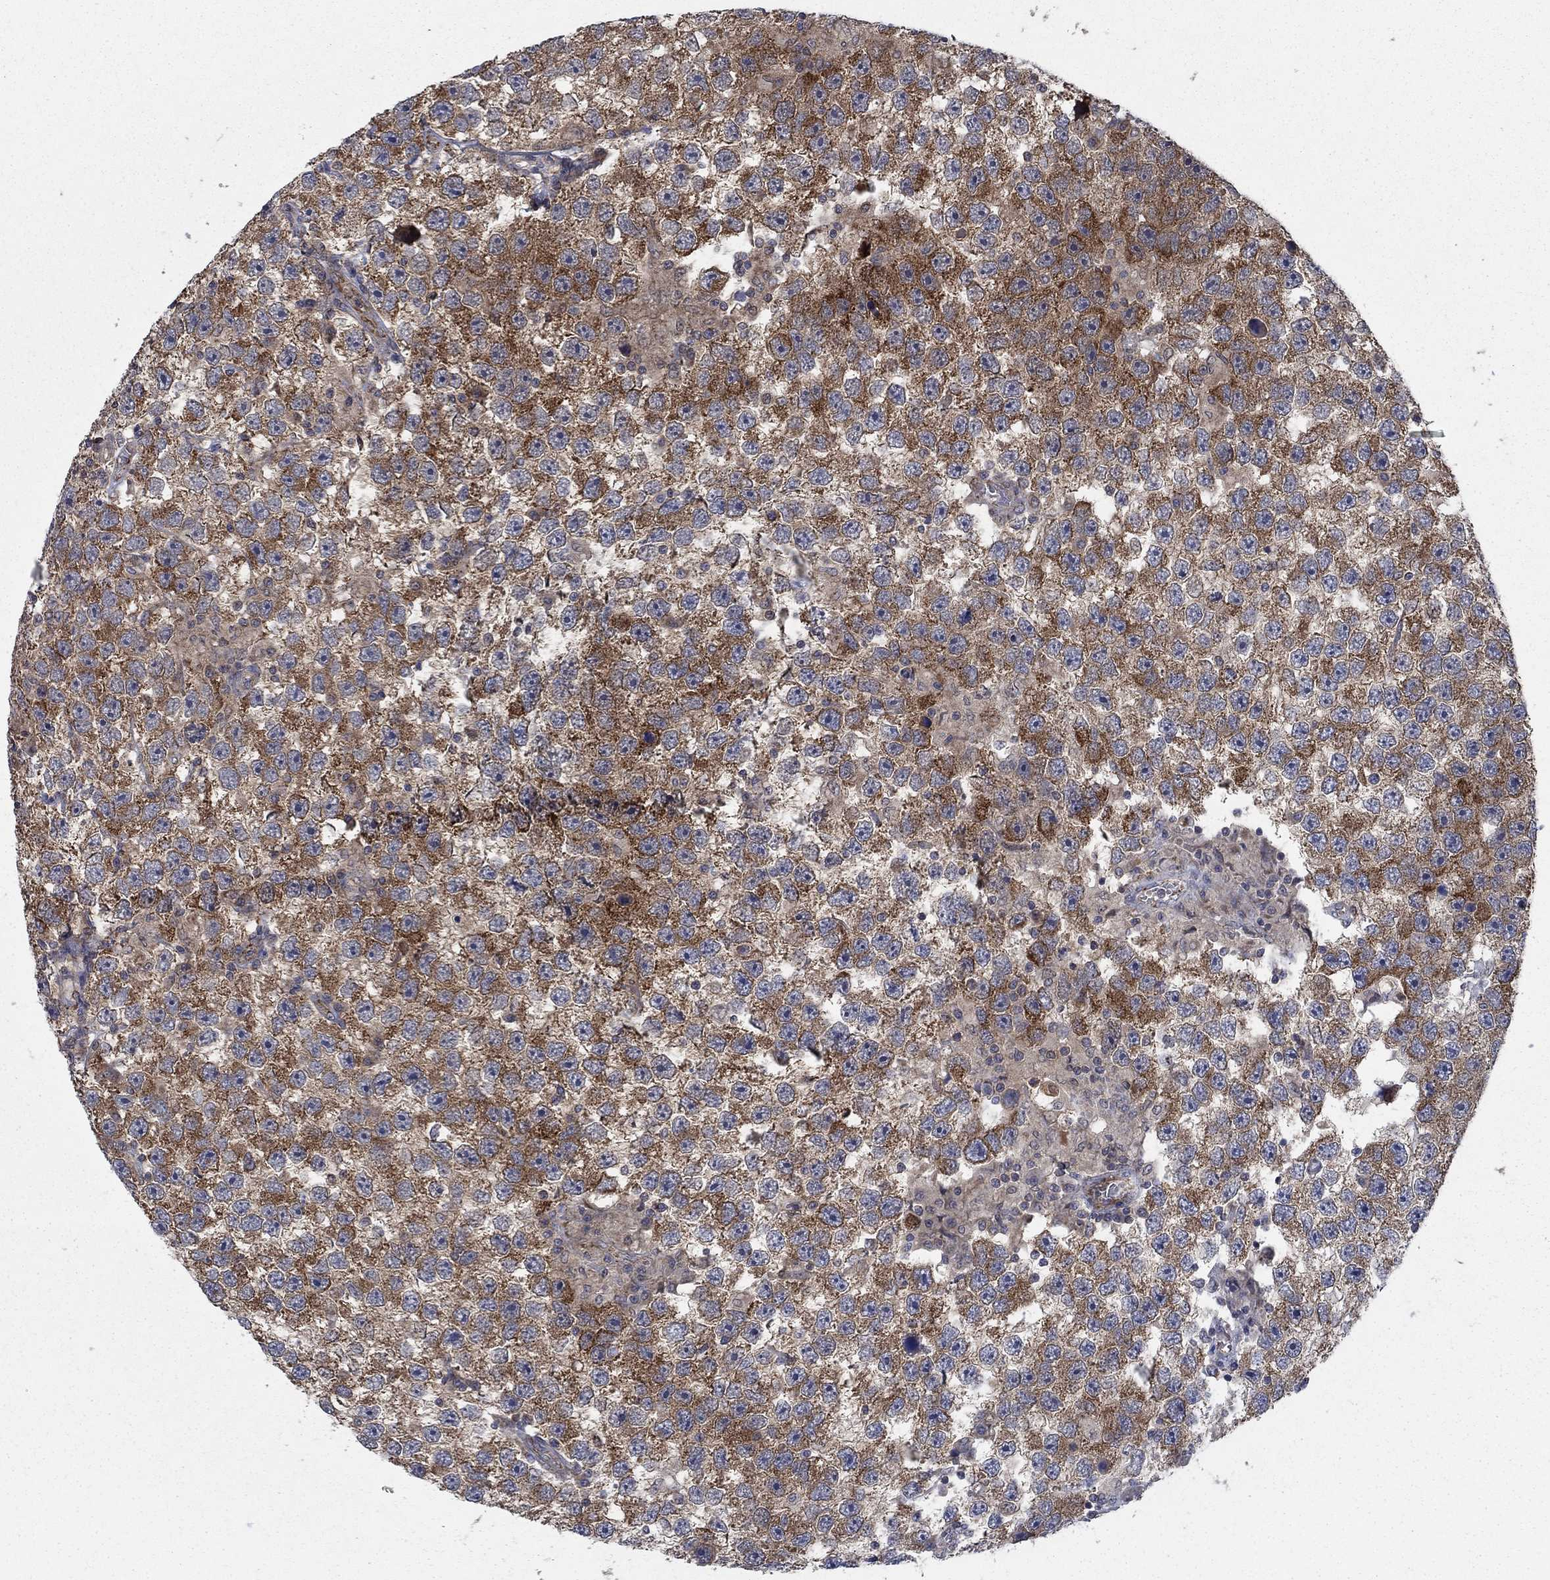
{"staining": {"intensity": "strong", "quantity": "25%-75%", "location": "cytoplasmic/membranous"}, "tissue": "testis cancer", "cell_type": "Tumor cells", "image_type": "cancer", "snomed": [{"axis": "morphology", "description": "Seminoma, NOS"}, {"axis": "topography", "description": "Testis"}], "caption": "The micrograph reveals a brown stain indicating the presence of a protein in the cytoplasmic/membranous of tumor cells in testis cancer (seminoma).", "gene": "NME7", "patient": {"sex": "male", "age": 26}}